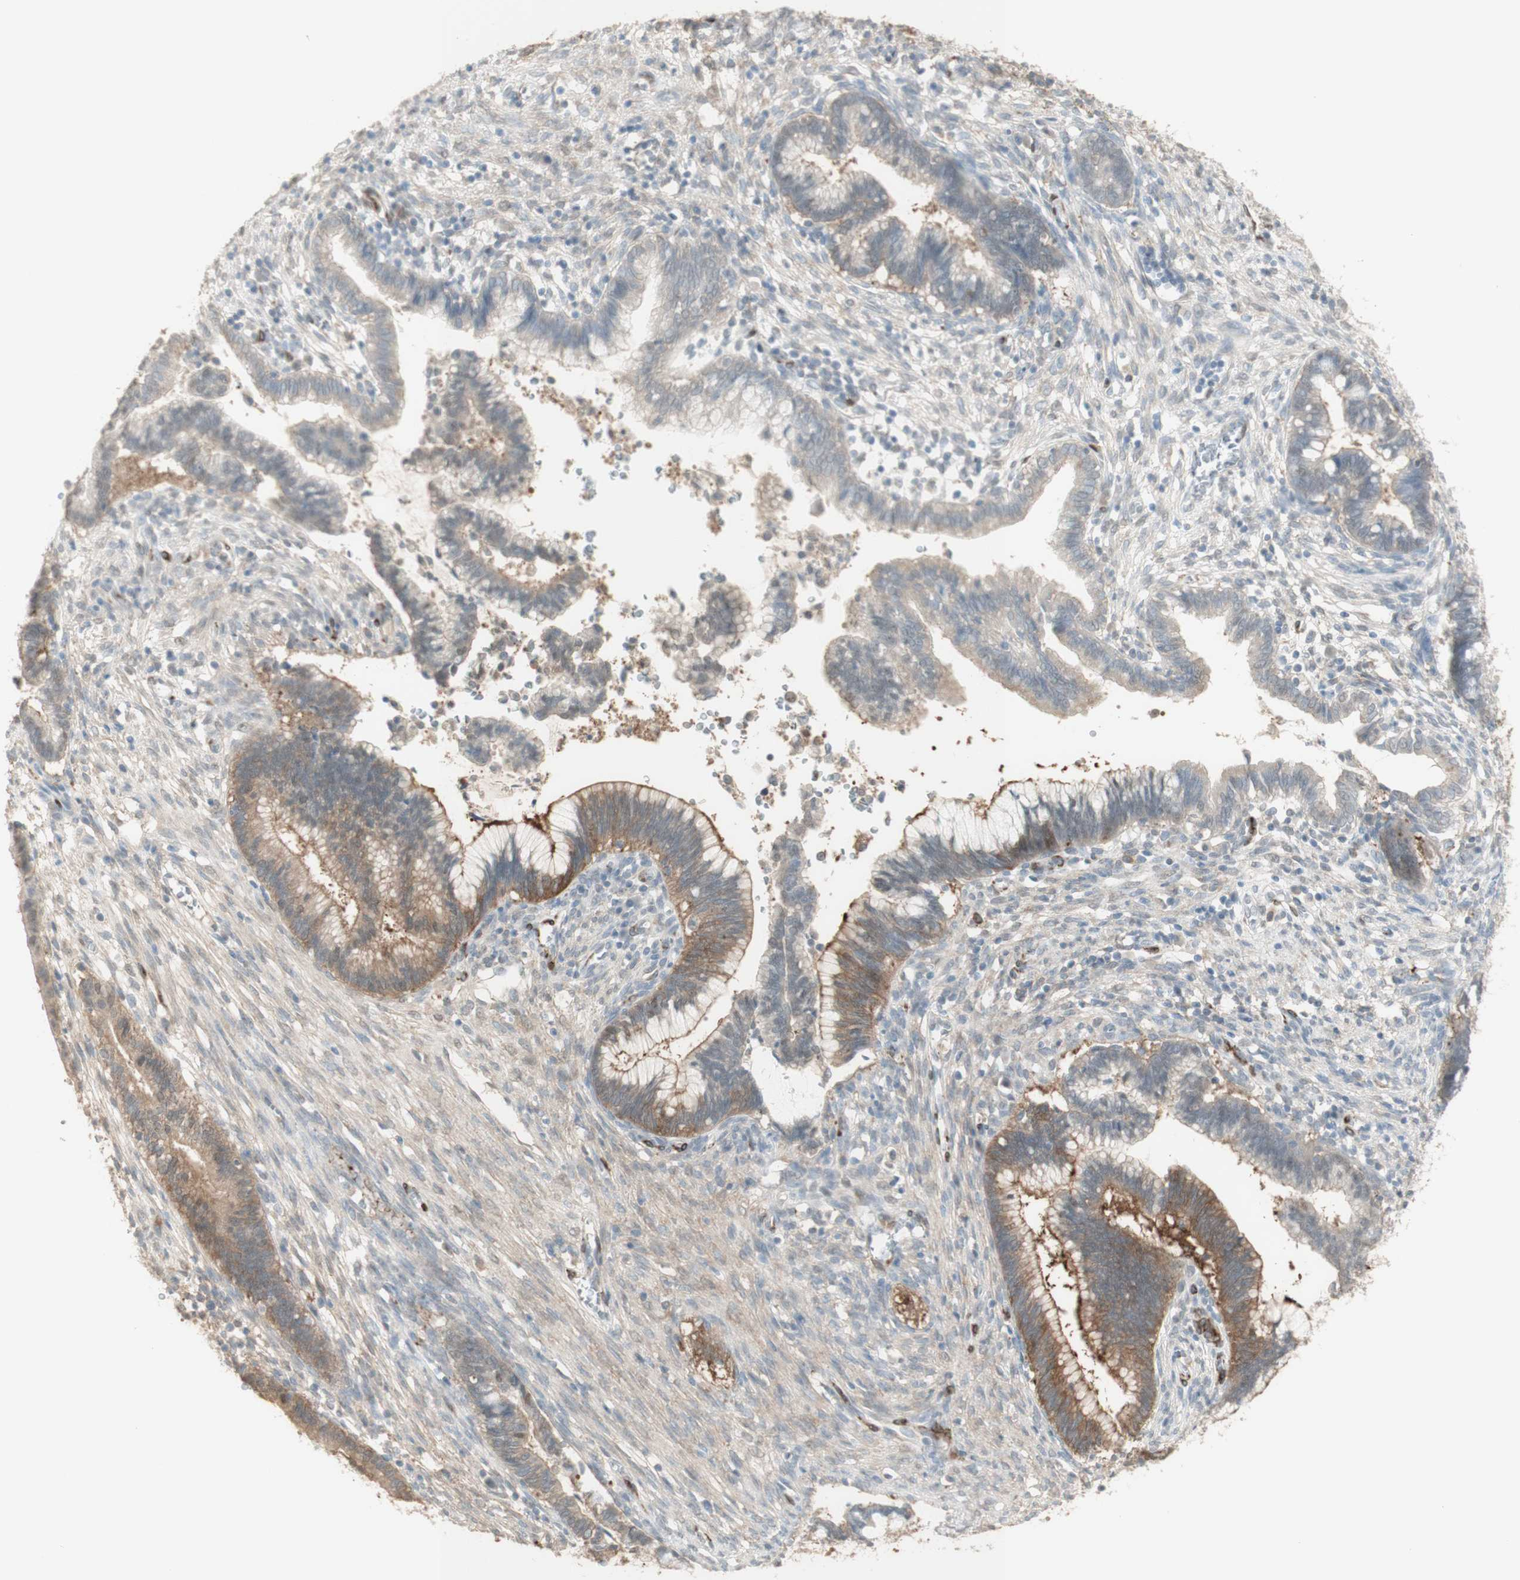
{"staining": {"intensity": "weak", "quantity": "25%-75%", "location": "cytoplasmic/membranous"}, "tissue": "cervical cancer", "cell_type": "Tumor cells", "image_type": "cancer", "snomed": [{"axis": "morphology", "description": "Adenocarcinoma, NOS"}, {"axis": "topography", "description": "Cervix"}], "caption": "Protein analysis of cervical cancer (adenocarcinoma) tissue reveals weak cytoplasmic/membranous staining in about 25%-75% of tumor cells.", "gene": "MUC3A", "patient": {"sex": "female", "age": 44}}